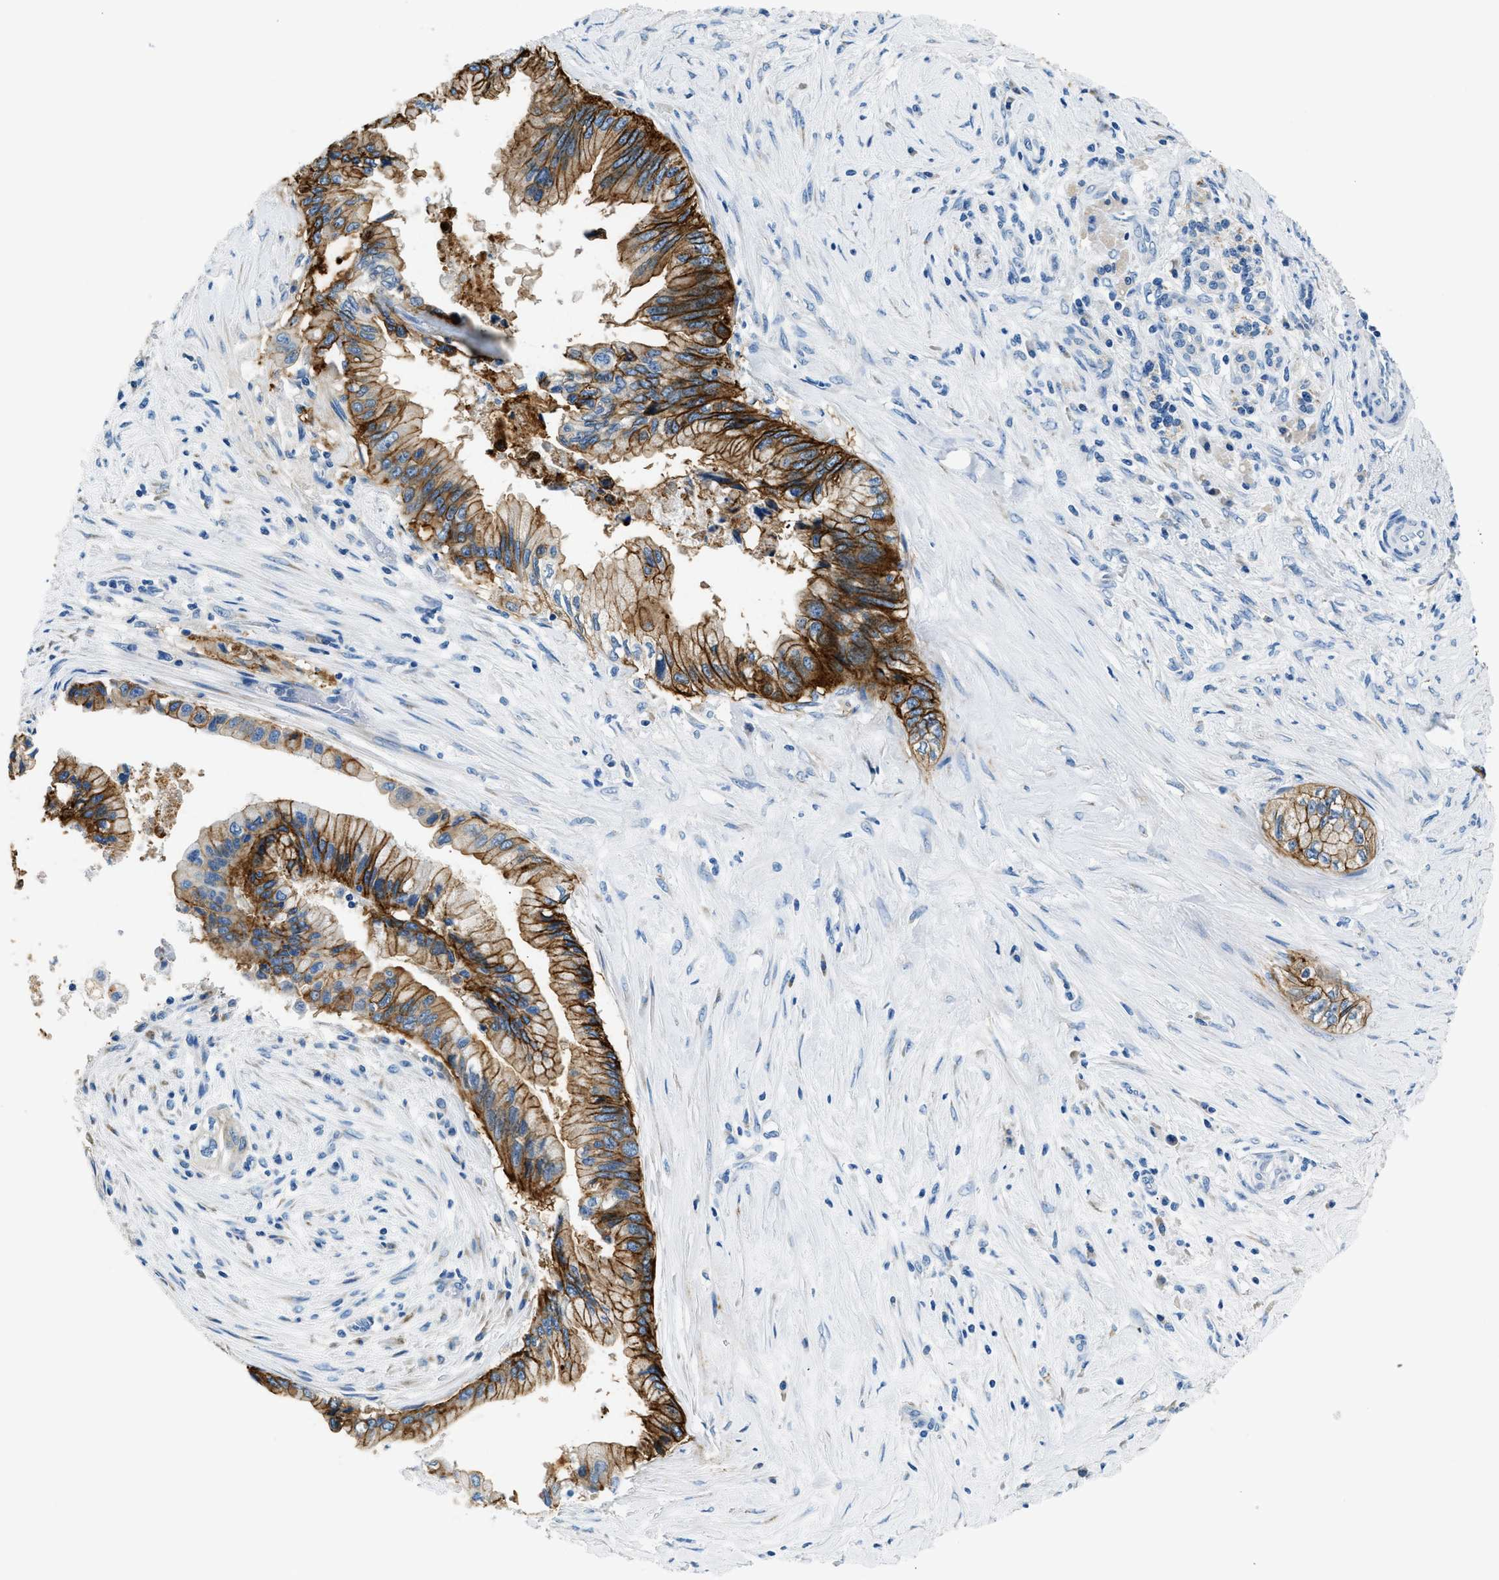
{"staining": {"intensity": "strong", "quantity": ">75%", "location": "cytoplasmic/membranous"}, "tissue": "pancreatic cancer", "cell_type": "Tumor cells", "image_type": "cancer", "snomed": [{"axis": "morphology", "description": "Adenocarcinoma, NOS"}, {"axis": "topography", "description": "Pancreas"}], "caption": "Immunohistochemical staining of pancreatic adenocarcinoma reveals strong cytoplasmic/membranous protein staining in about >75% of tumor cells. (IHC, brightfield microscopy, high magnification).", "gene": "CLDN18", "patient": {"sex": "female", "age": 73}}